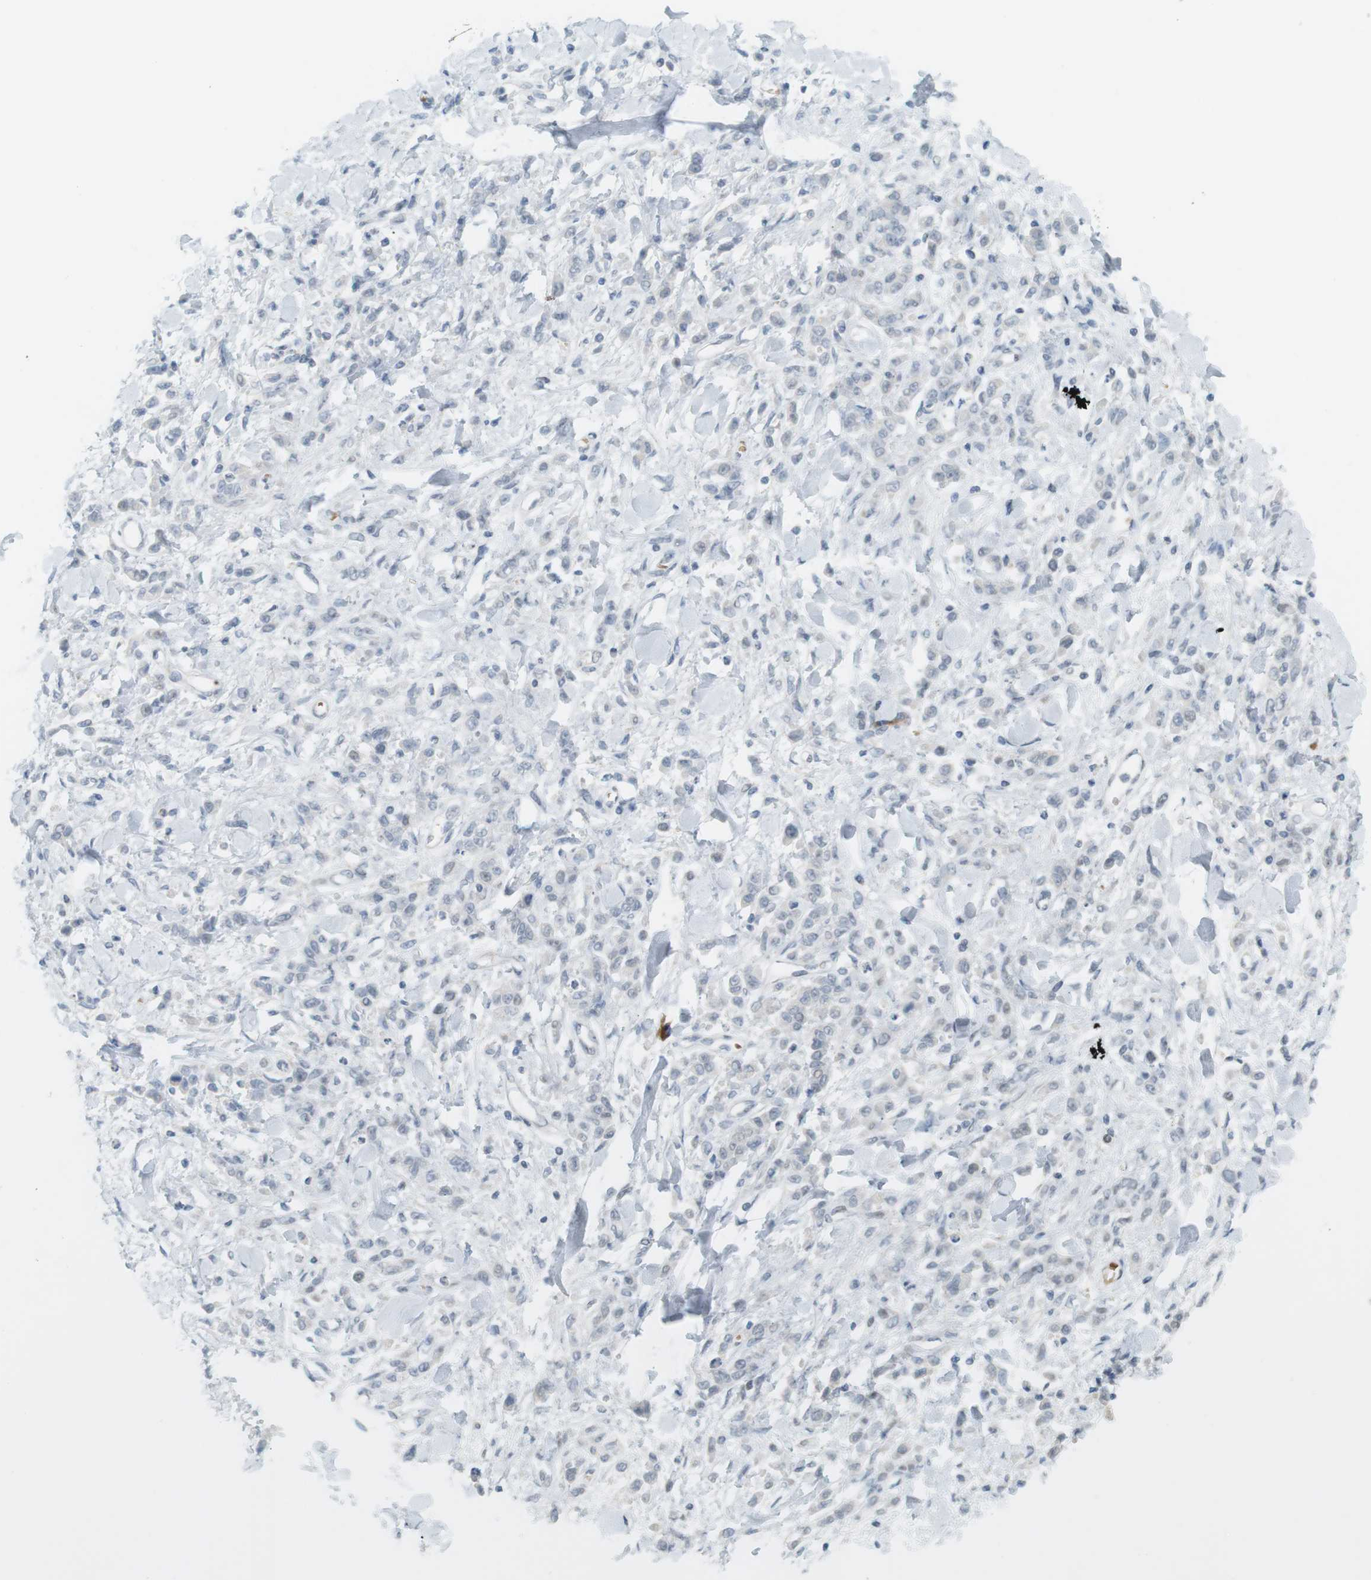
{"staining": {"intensity": "negative", "quantity": "none", "location": "none"}, "tissue": "stomach cancer", "cell_type": "Tumor cells", "image_type": "cancer", "snomed": [{"axis": "morphology", "description": "Normal tissue, NOS"}, {"axis": "morphology", "description": "Adenocarcinoma, NOS"}, {"axis": "topography", "description": "Stomach"}], "caption": "Histopathology image shows no significant protein staining in tumor cells of adenocarcinoma (stomach).", "gene": "DMC1", "patient": {"sex": "male", "age": 82}}